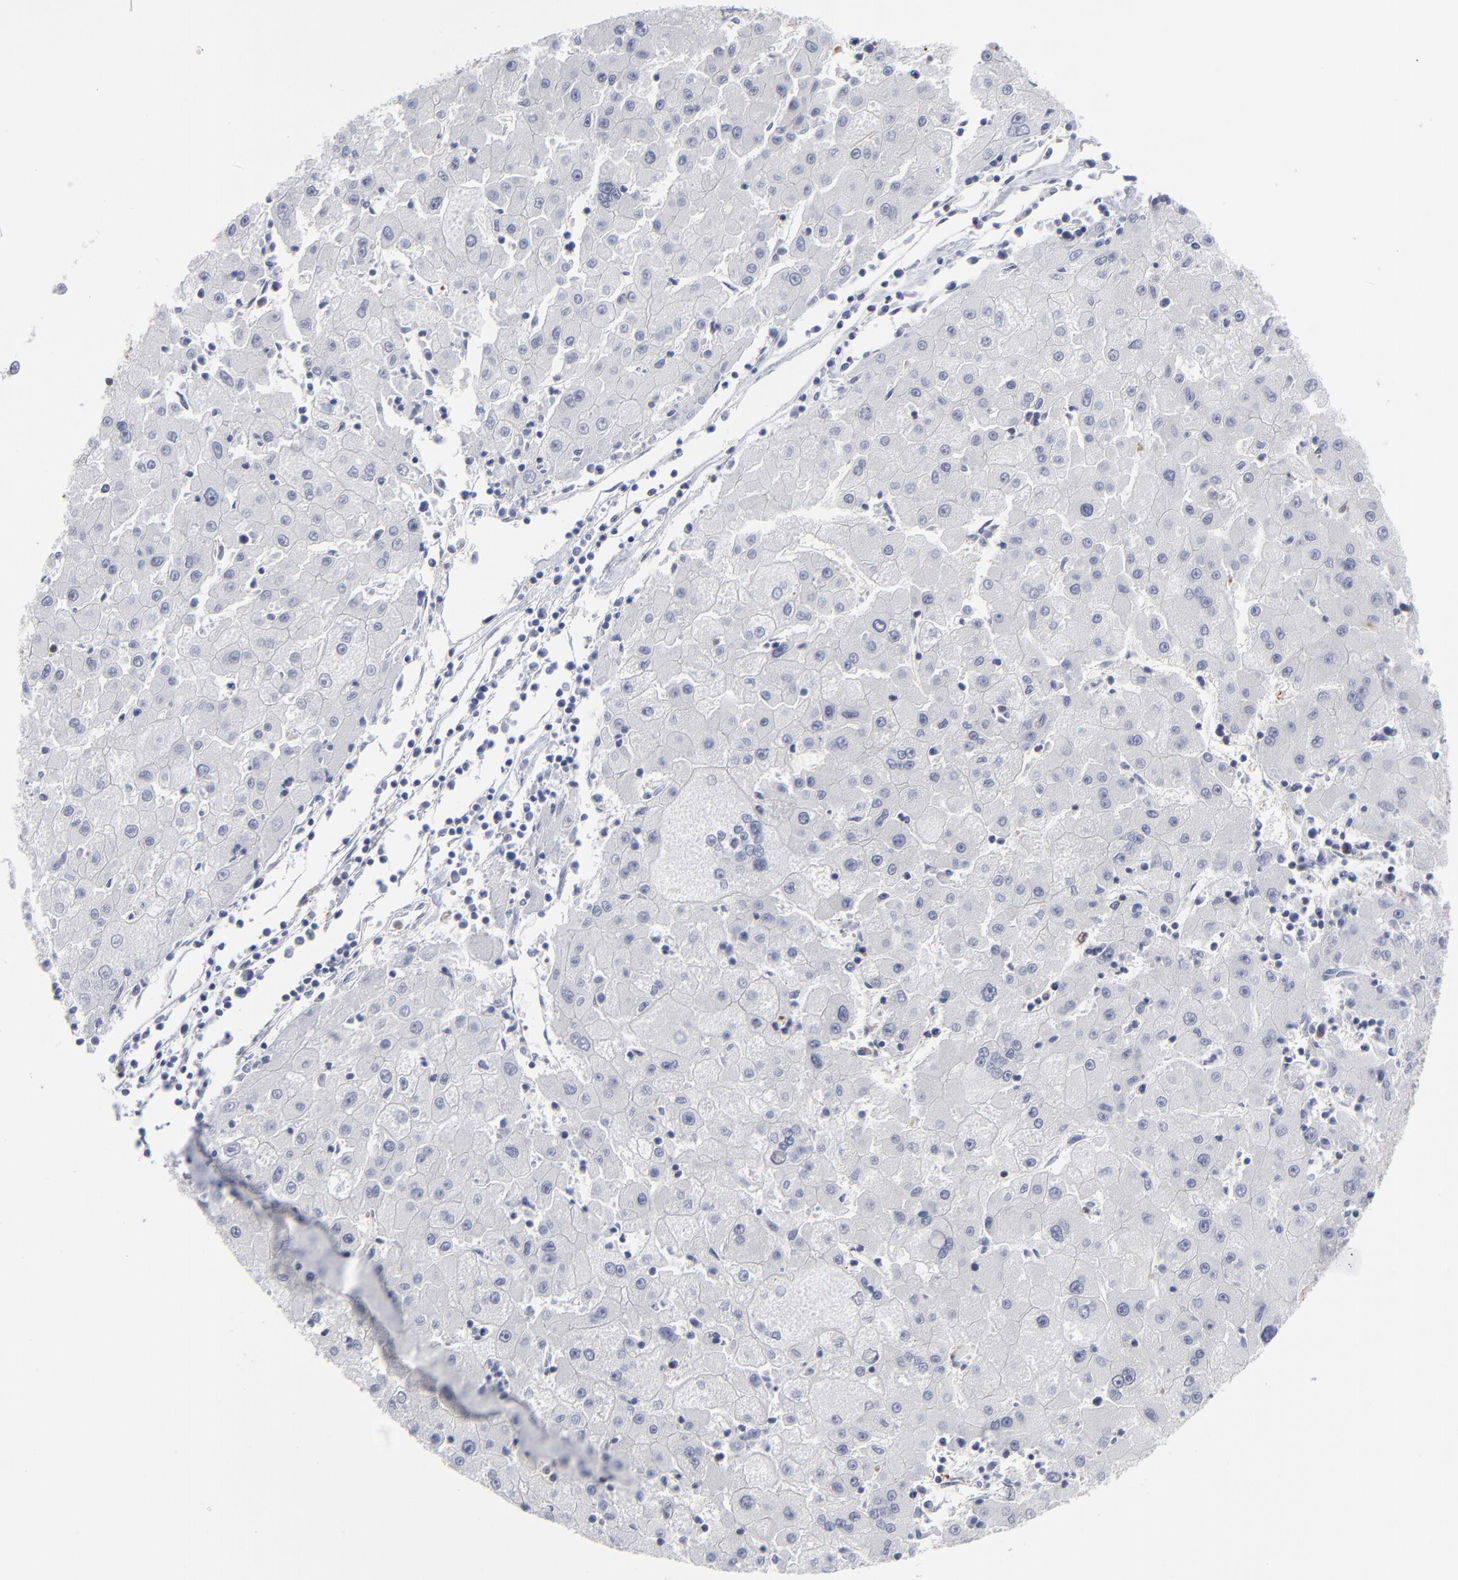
{"staining": {"intensity": "negative", "quantity": "none", "location": "none"}, "tissue": "liver cancer", "cell_type": "Tumor cells", "image_type": "cancer", "snomed": [{"axis": "morphology", "description": "Carcinoma, Hepatocellular, NOS"}, {"axis": "topography", "description": "Liver"}], "caption": "A high-resolution image shows immunohistochemistry (IHC) staining of liver cancer (hepatocellular carcinoma), which exhibits no significant staining in tumor cells.", "gene": "MAP2K1", "patient": {"sex": "male", "age": 72}}